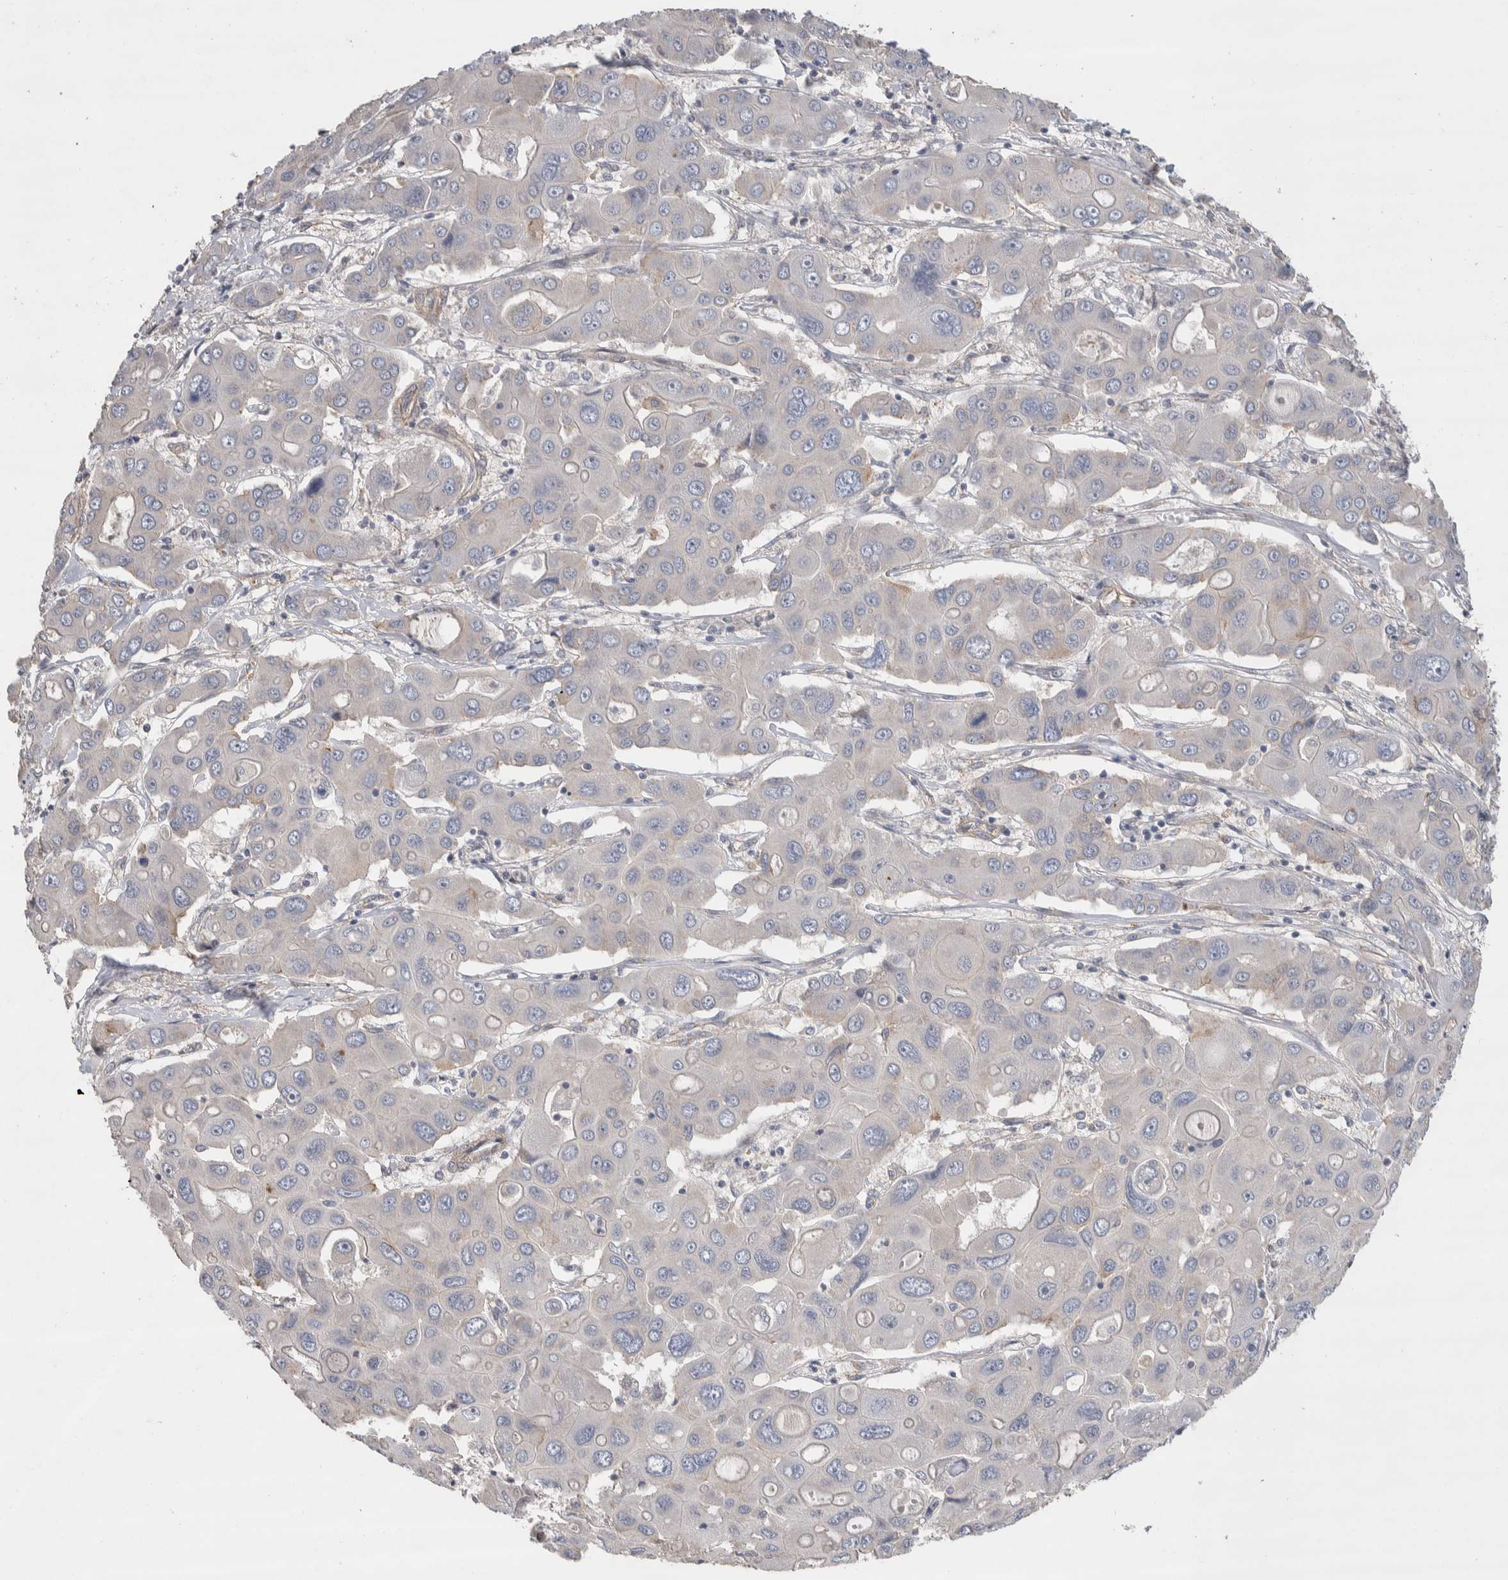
{"staining": {"intensity": "negative", "quantity": "none", "location": "none"}, "tissue": "liver cancer", "cell_type": "Tumor cells", "image_type": "cancer", "snomed": [{"axis": "morphology", "description": "Cholangiocarcinoma"}, {"axis": "topography", "description": "Liver"}], "caption": "DAB (3,3'-diaminobenzidine) immunohistochemical staining of liver cholangiocarcinoma exhibits no significant staining in tumor cells.", "gene": "GCNA", "patient": {"sex": "male", "age": 67}}